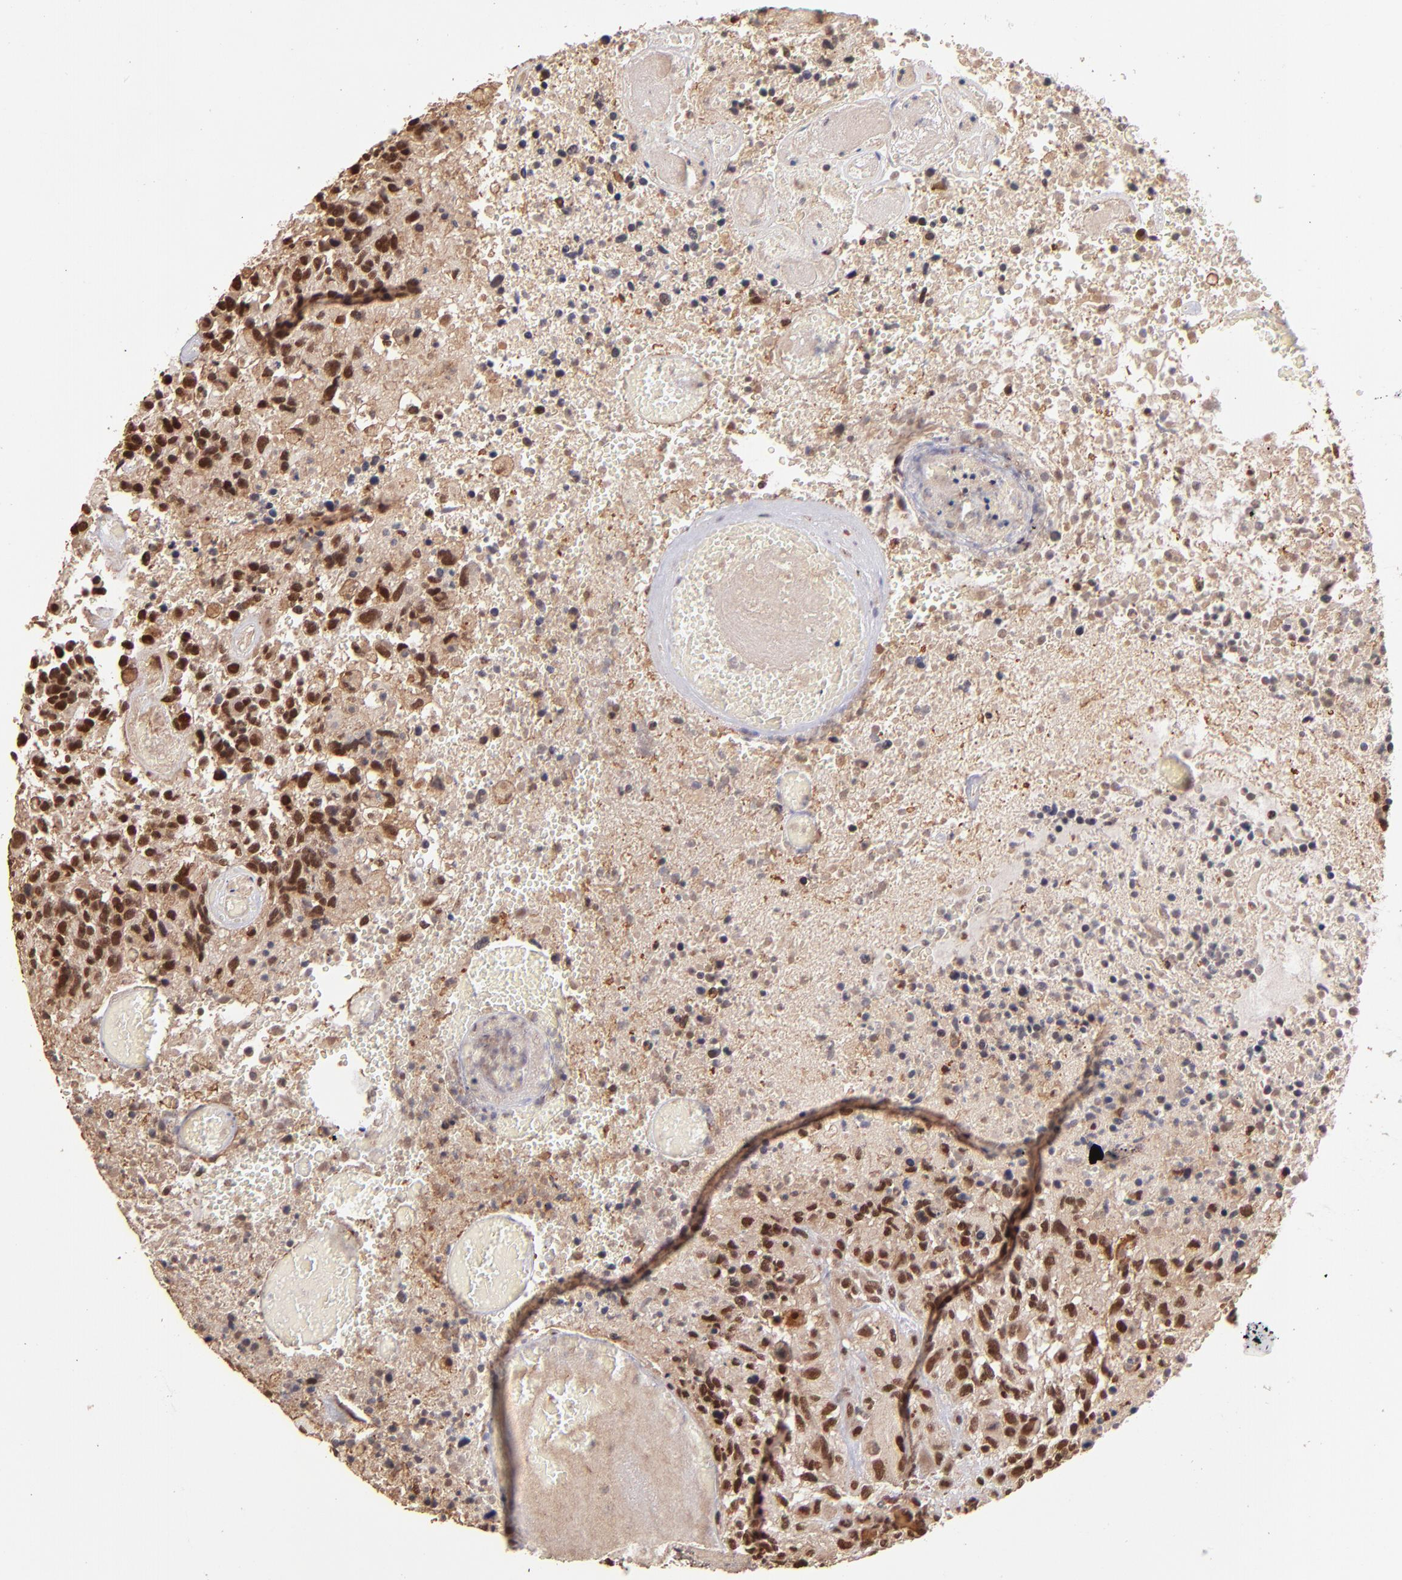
{"staining": {"intensity": "moderate", "quantity": ">75%", "location": "nuclear"}, "tissue": "glioma", "cell_type": "Tumor cells", "image_type": "cancer", "snomed": [{"axis": "morphology", "description": "Glioma, malignant, High grade"}, {"axis": "topography", "description": "Brain"}], "caption": "Malignant glioma (high-grade) stained with a brown dye reveals moderate nuclear positive positivity in approximately >75% of tumor cells.", "gene": "TERF2", "patient": {"sex": "male", "age": 72}}